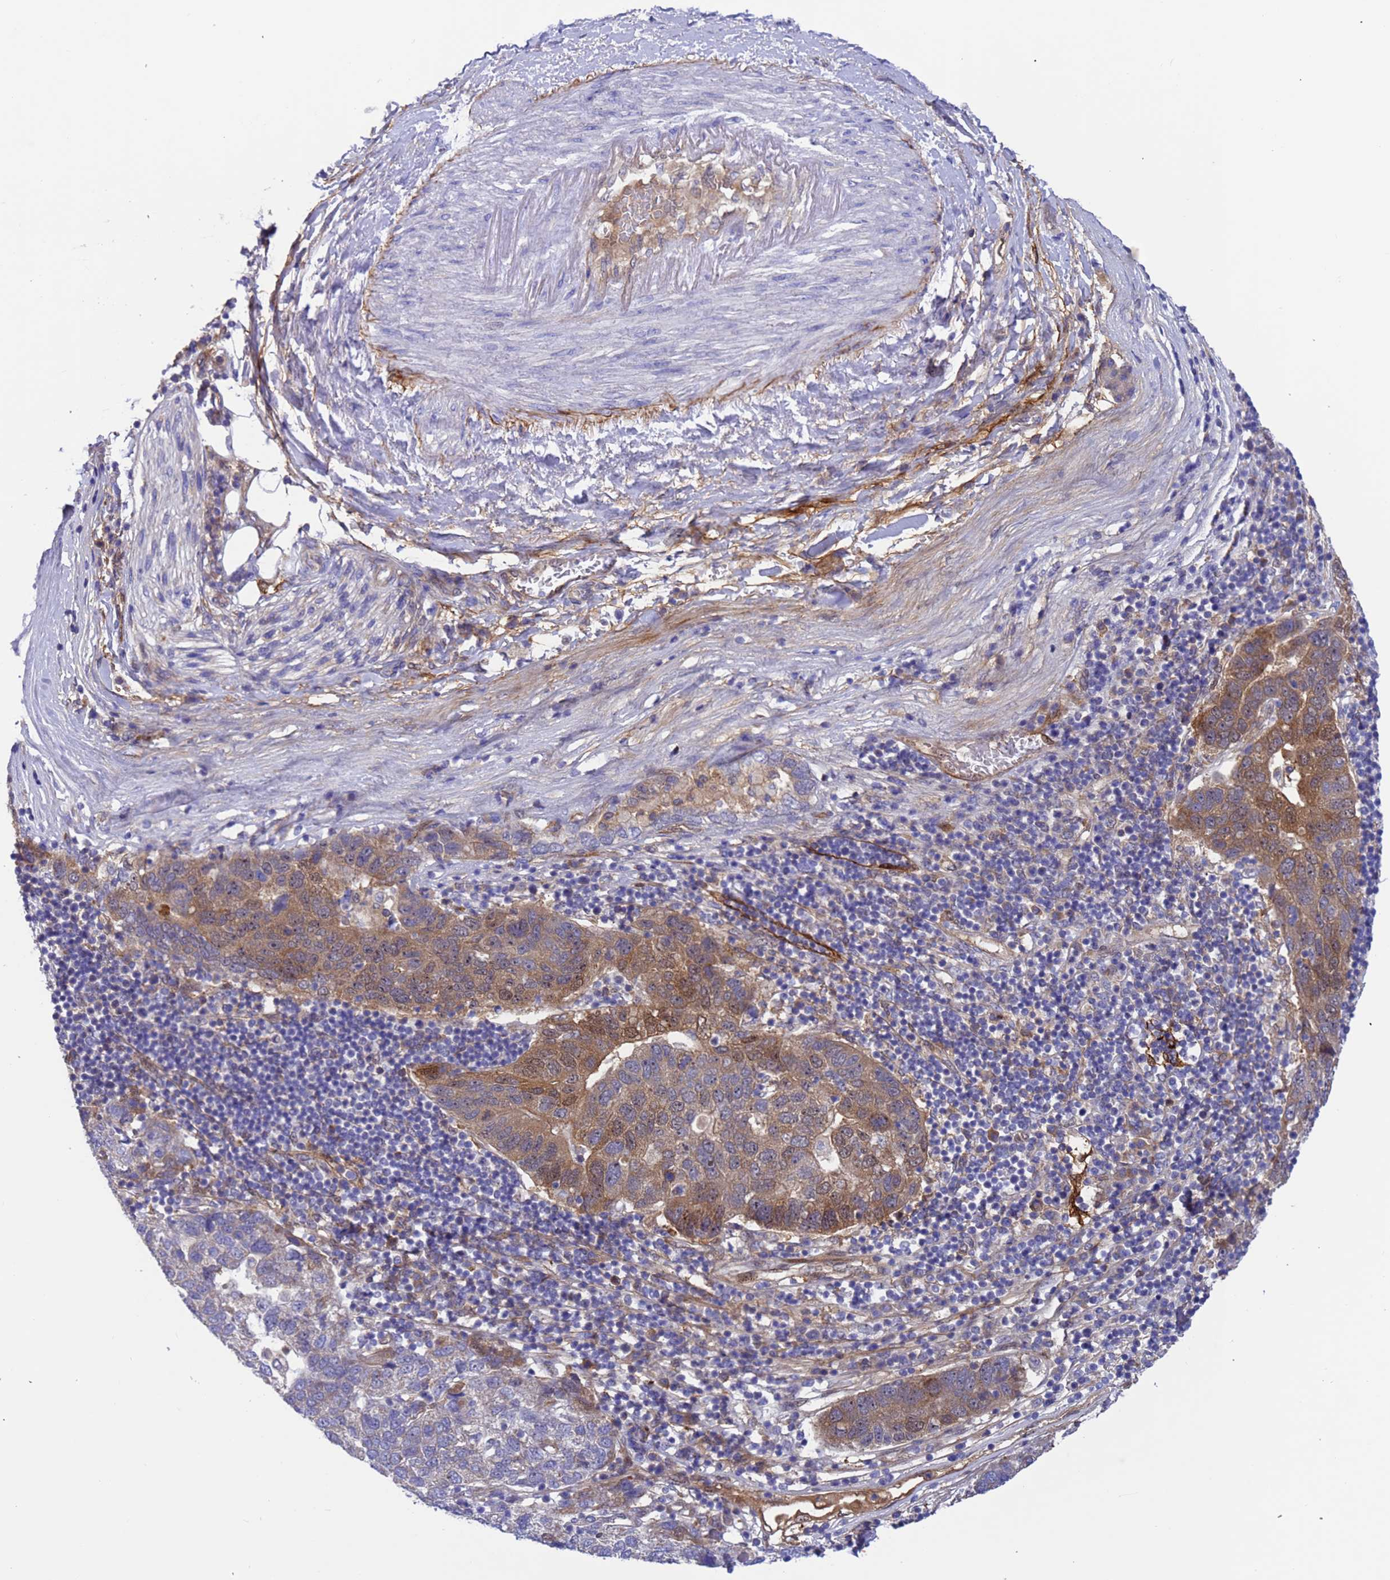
{"staining": {"intensity": "moderate", "quantity": "25%-75%", "location": "cytoplasmic/membranous,nuclear"}, "tissue": "pancreatic cancer", "cell_type": "Tumor cells", "image_type": "cancer", "snomed": [{"axis": "morphology", "description": "Adenocarcinoma, NOS"}, {"axis": "topography", "description": "Pancreas"}], "caption": "Protein expression analysis of pancreatic cancer demonstrates moderate cytoplasmic/membranous and nuclear staining in approximately 25%-75% of tumor cells.", "gene": "FOXRED1", "patient": {"sex": "female", "age": 61}}